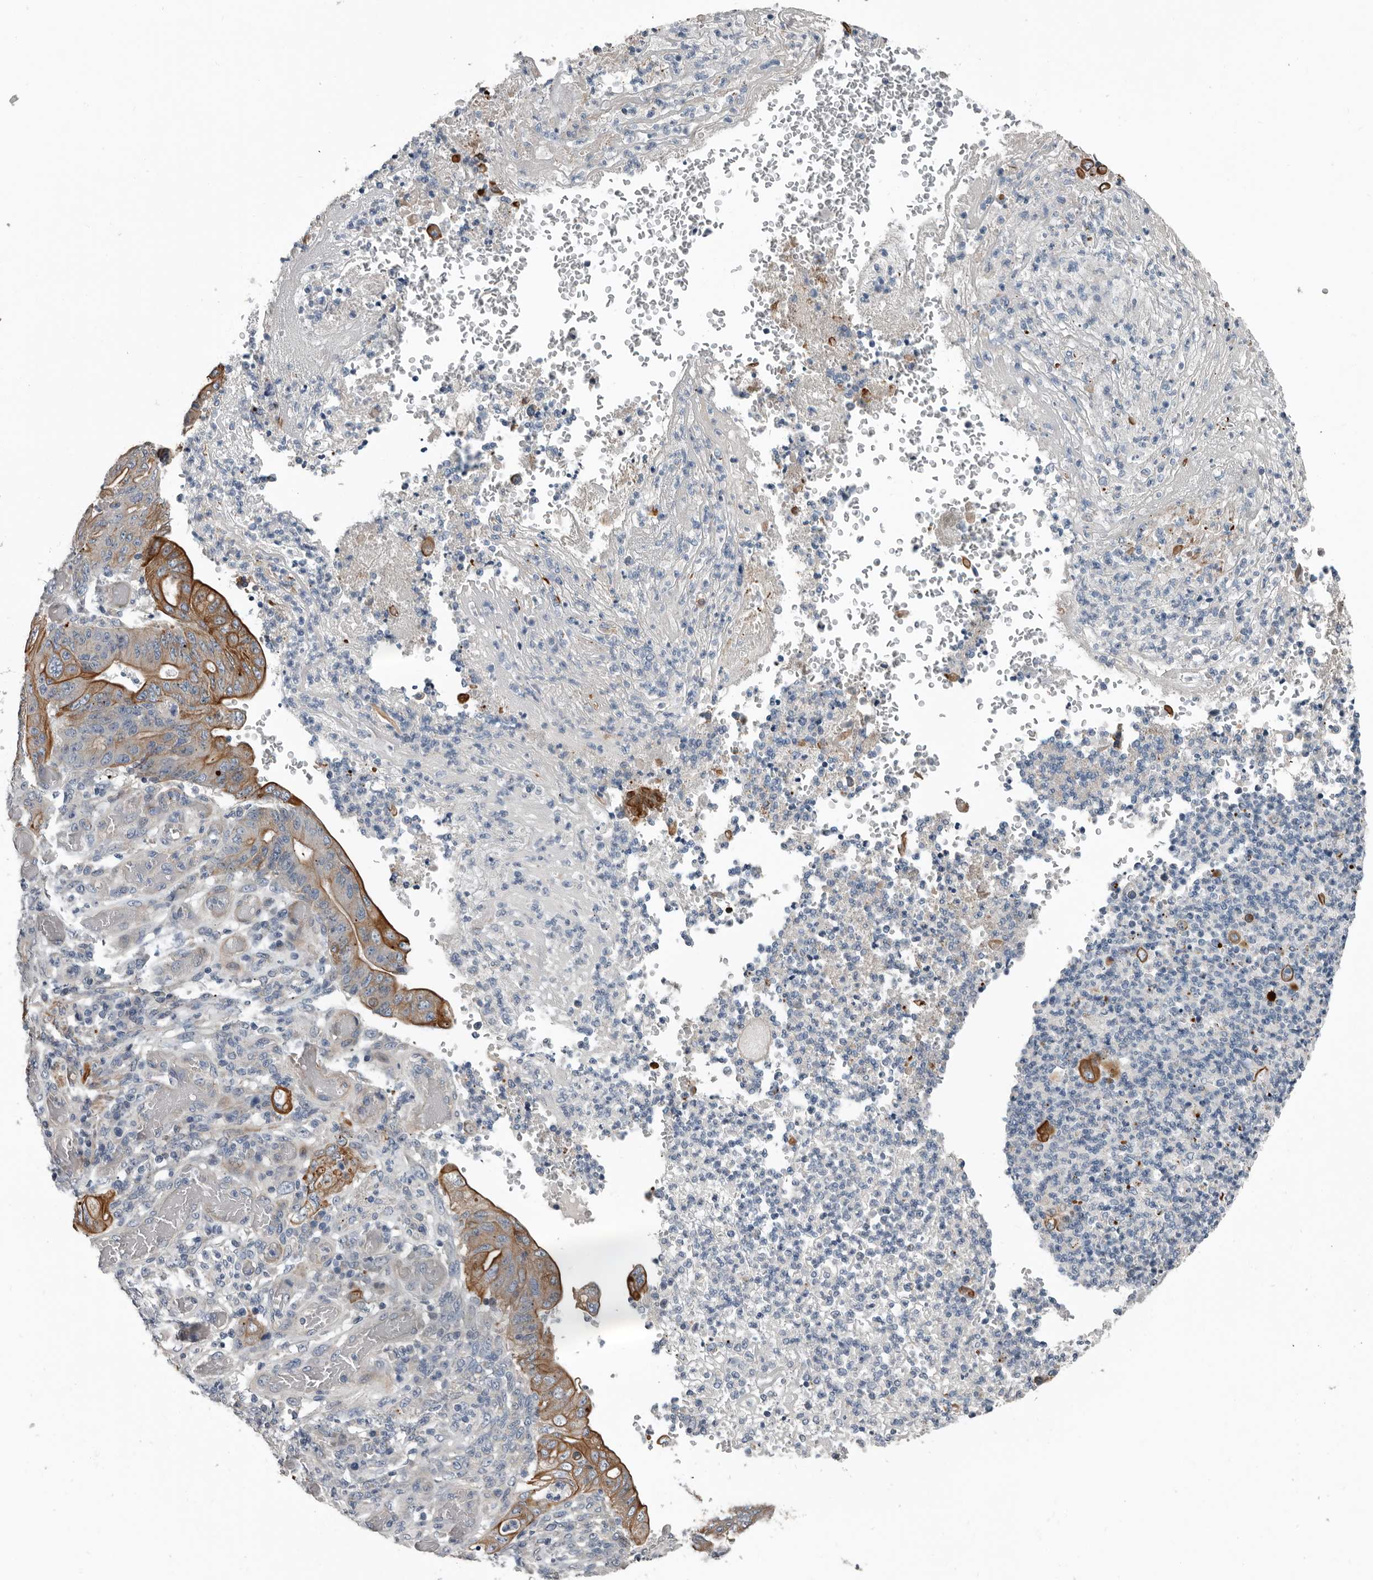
{"staining": {"intensity": "moderate", "quantity": "25%-75%", "location": "cytoplasmic/membranous"}, "tissue": "stomach cancer", "cell_type": "Tumor cells", "image_type": "cancer", "snomed": [{"axis": "morphology", "description": "Adenocarcinoma, NOS"}, {"axis": "topography", "description": "Stomach"}], "caption": "Tumor cells exhibit moderate cytoplasmic/membranous expression in approximately 25%-75% of cells in stomach cancer.", "gene": "DPY19L4", "patient": {"sex": "female", "age": 73}}